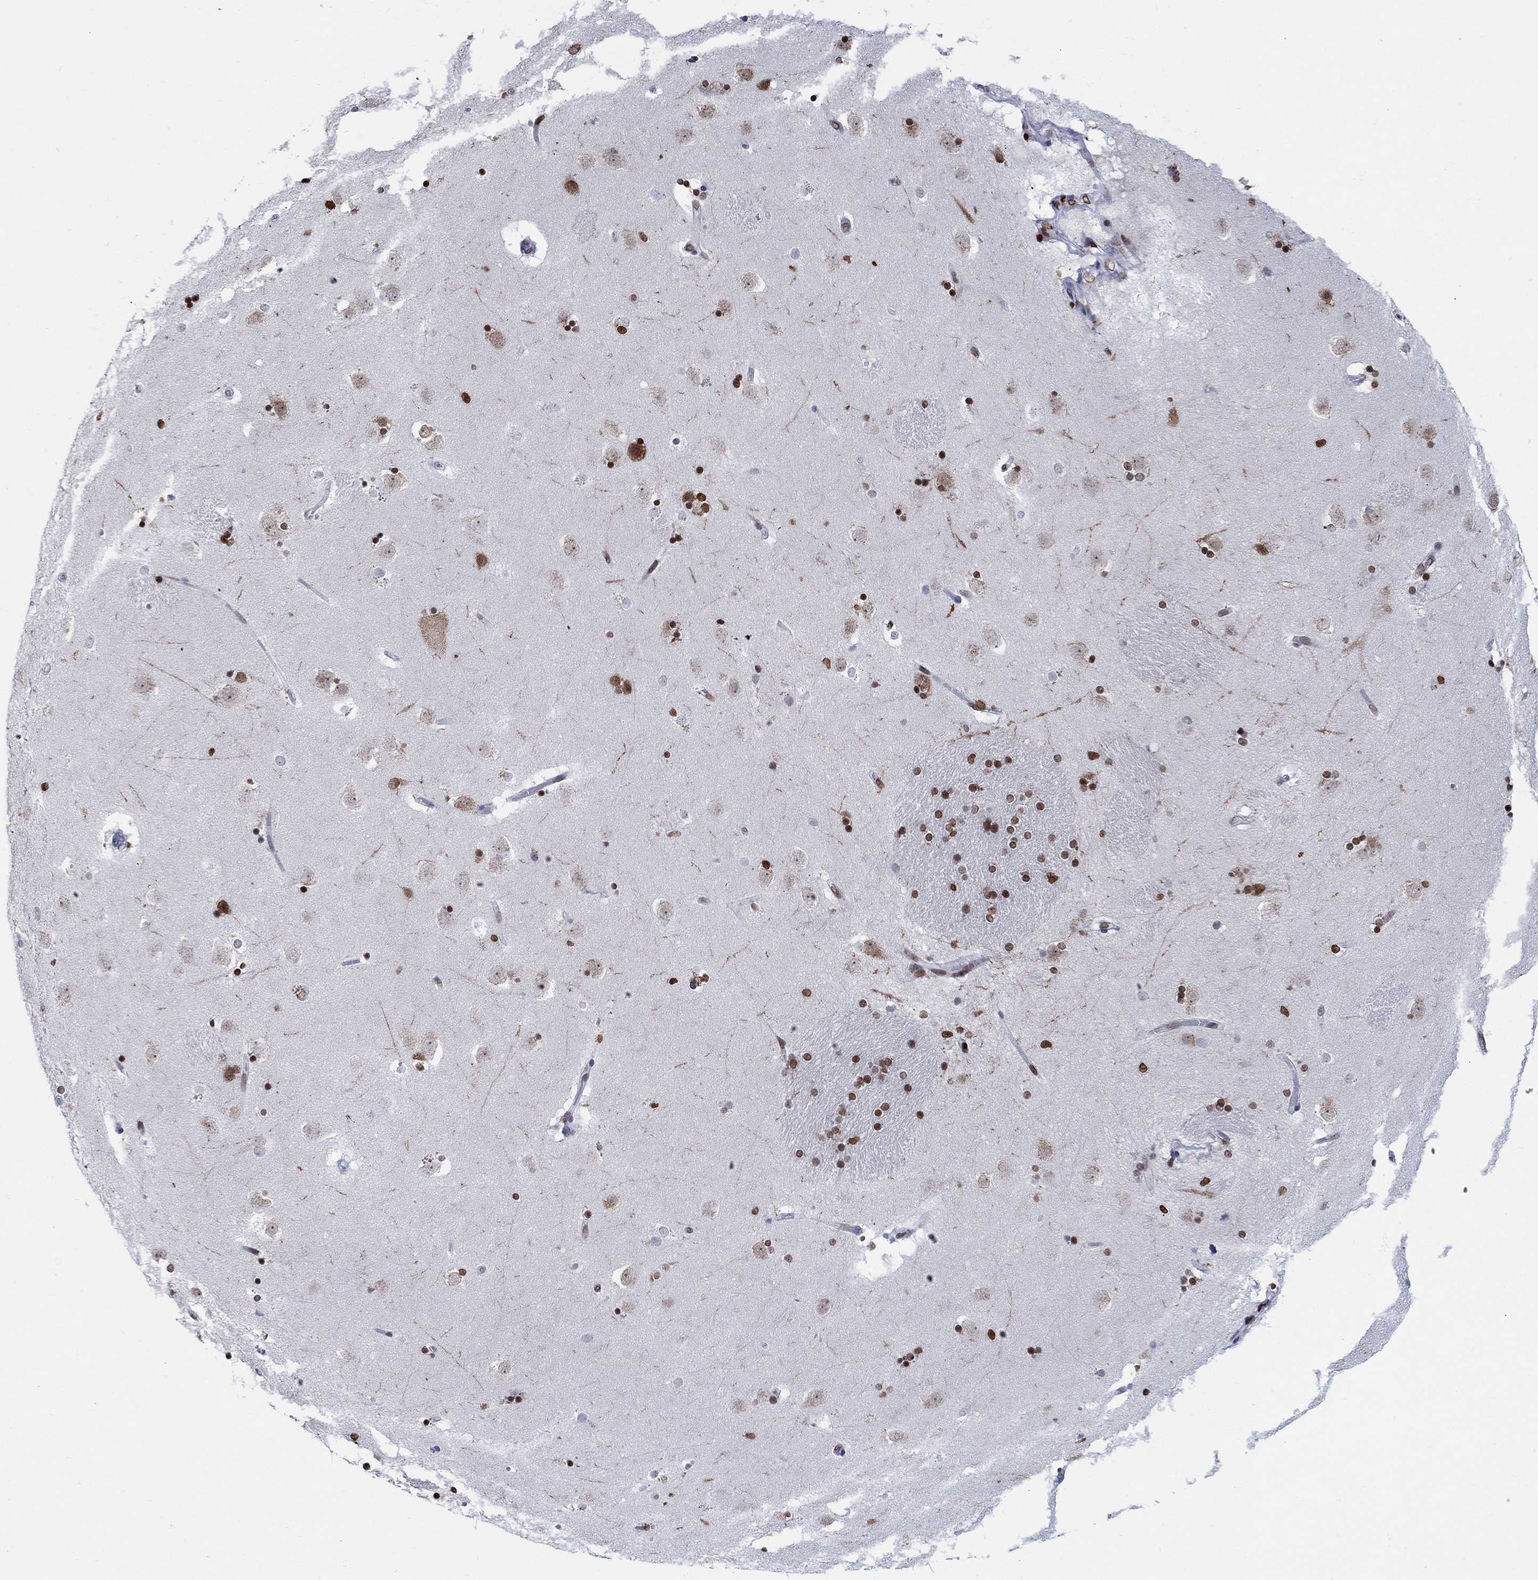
{"staining": {"intensity": "strong", "quantity": "25%-75%", "location": "nuclear"}, "tissue": "caudate", "cell_type": "Glial cells", "image_type": "normal", "snomed": [{"axis": "morphology", "description": "Normal tissue, NOS"}, {"axis": "topography", "description": "Lateral ventricle wall"}], "caption": "Immunohistochemical staining of normal caudate reveals high levels of strong nuclear positivity in about 25%-75% of glial cells. Using DAB (brown) and hematoxylin (blue) stains, captured at high magnification using brightfield microscopy.", "gene": "HMGA1", "patient": {"sex": "male", "age": 51}}